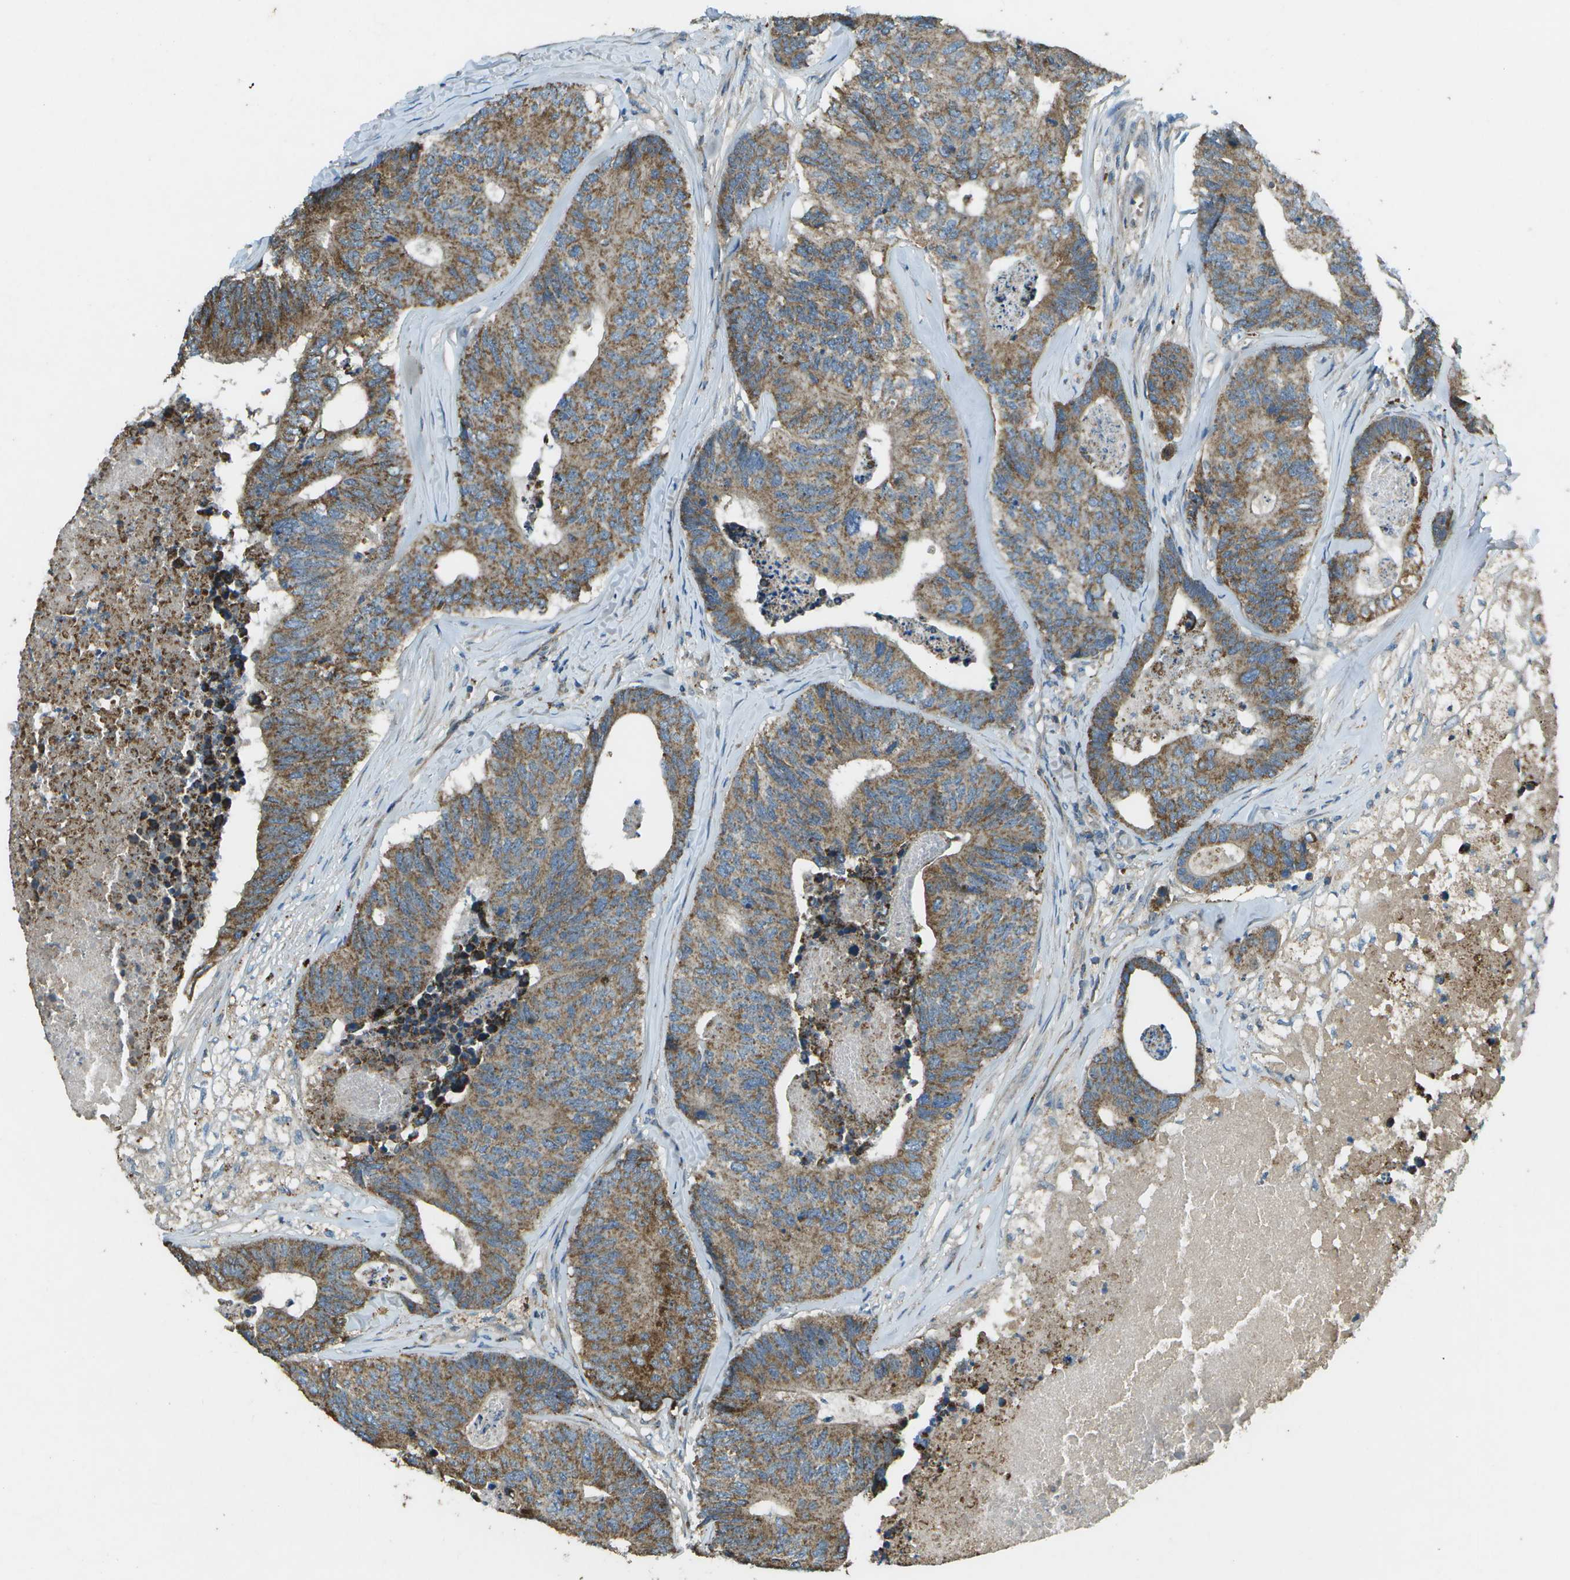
{"staining": {"intensity": "moderate", "quantity": ">75%", "location": "cytoplasmic/membranous"}, "tissue": "colorectal cancer", "cell_type": "Tumor cells", "image_type": "cancer", "snomed": [{"axis": "morphology", "description": "Adenocarcinoma, NOS"}, {"axis": "topography", "description": "Colon"}], "caption": "Immunohistochemistry of human colorectal cancer (adenocarcinoma) demonstrates medium levels of moderate cytoplasmic/membranous staining in about >75% of tumor cells.", "gene": "PXYLP1", "patient": {"sex": "female", "age": 67}}